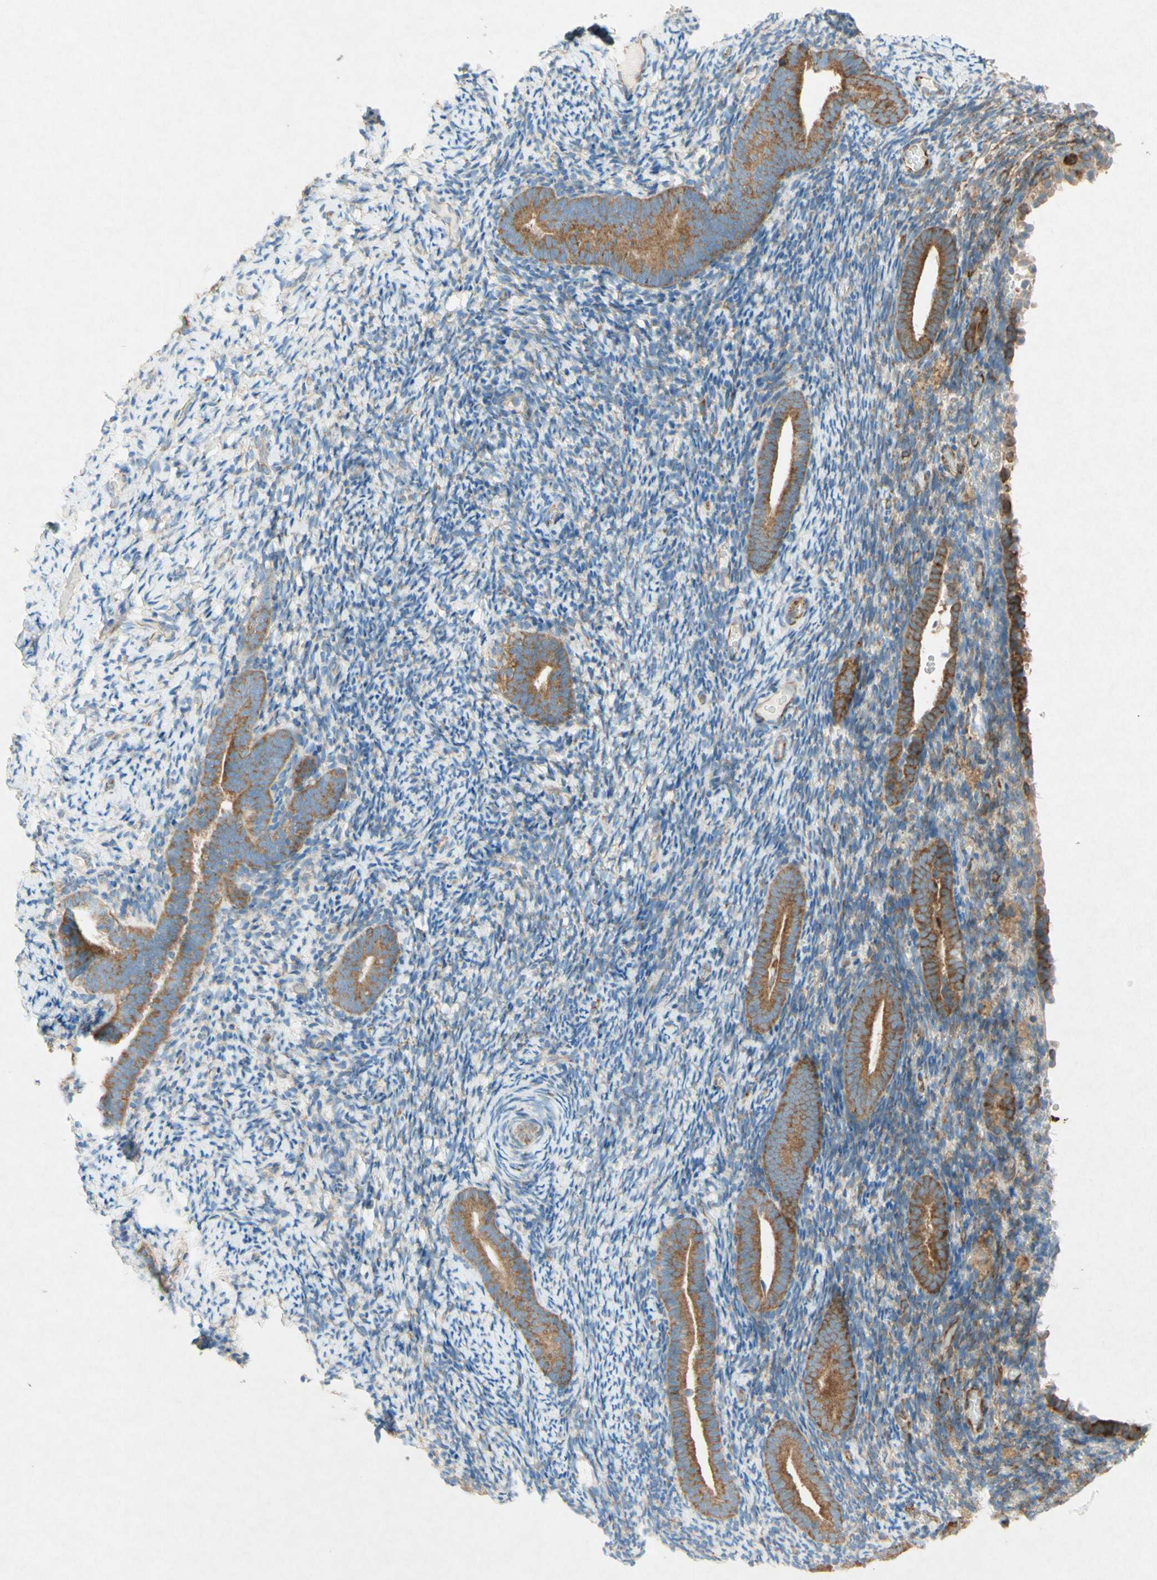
{"staining": {"intensity": "weak", "quantity": "25%-75%", "location": "cytoplasmic/membranous"}, "tissue": "endometrium", "cell_type": "Cells in endometrial stroma", "image_type": "normal", "snomed": [{"axis": "morphology", "description": "Normal tissue, NOS"}, {"axis": "topography", "description": "Endometrium"}], "caption": "Immunohistochemical staining of unremarkable human endometrium reveals weak cytoplasmic/membranous protein expression in about 25%-75% of cells in endometrial stroma.", "gene": "PABPC1", "patient": {"sex": "female", "age": 51}}